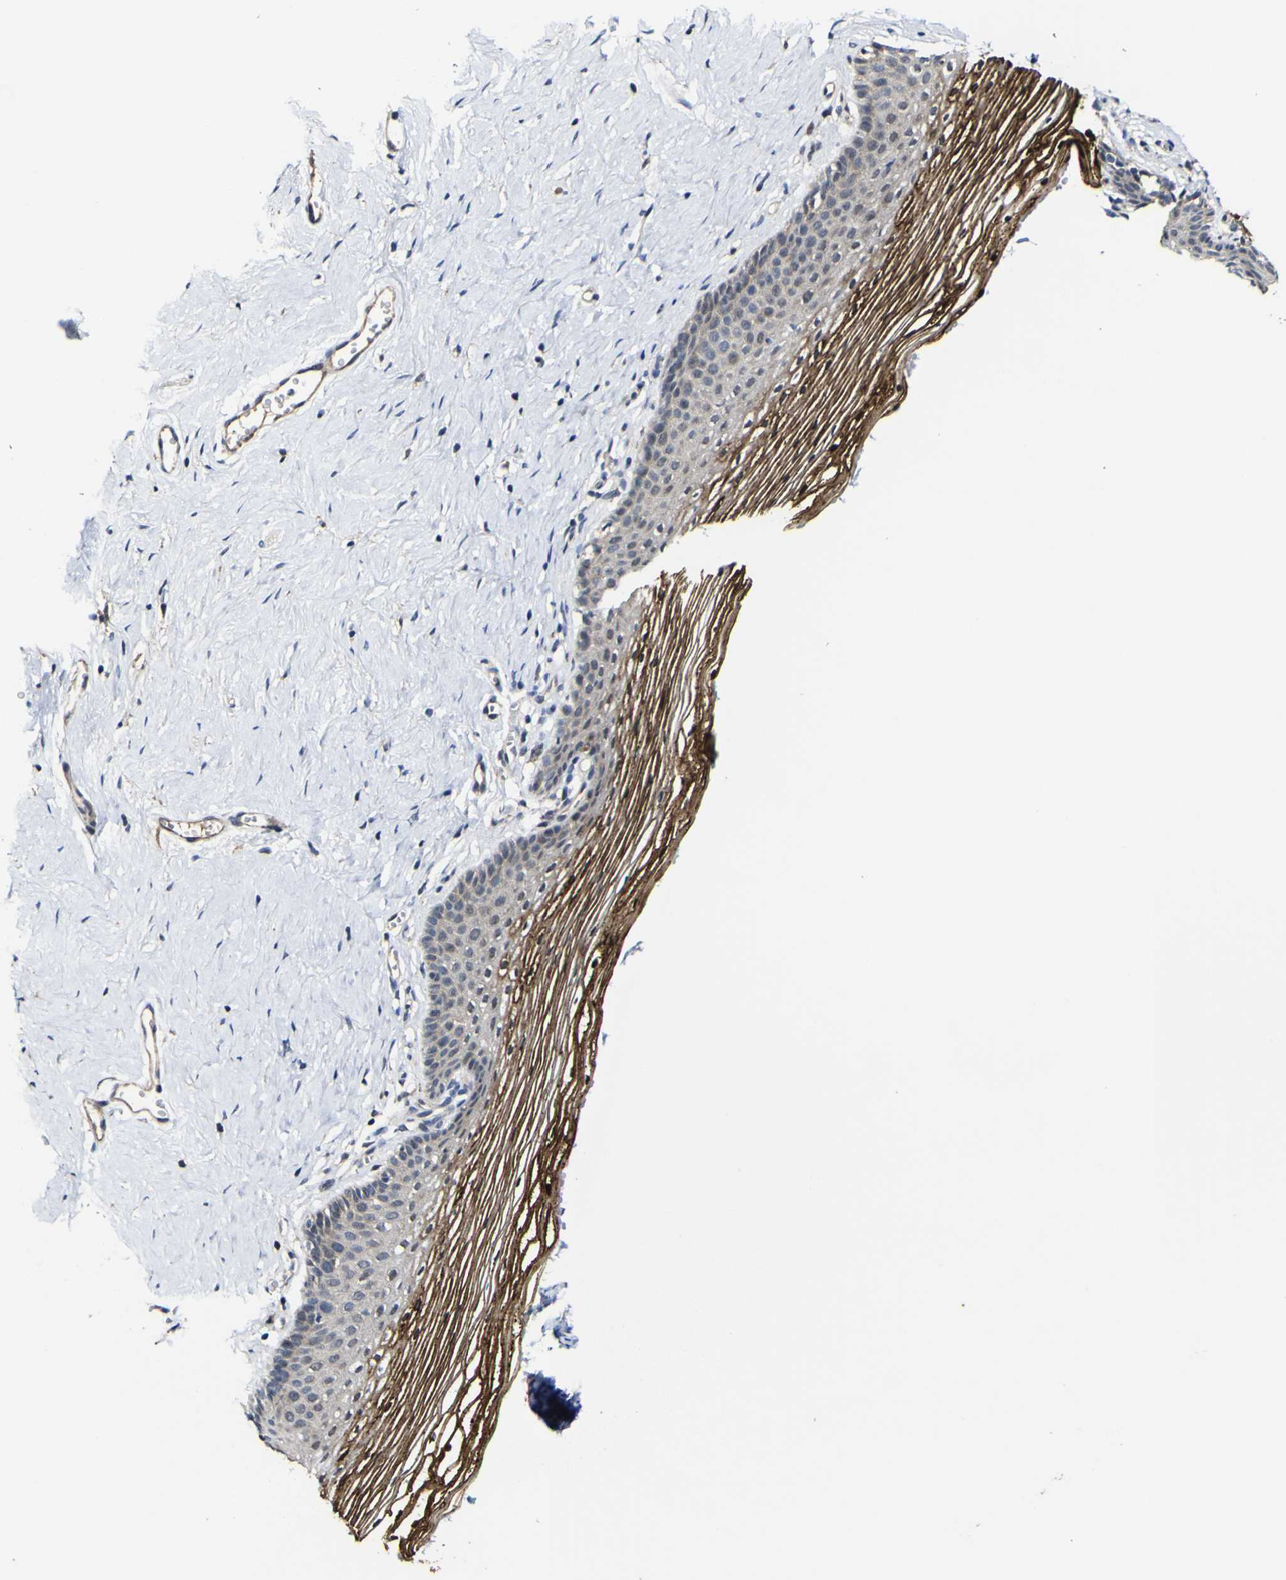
{"staining": {"intensity": "strong", "quantity": "25%-75%", "location": "cytoplasmic/membranous"}, "tissue": "vagina", "cell_type": "Squamous epithelial cells", "image_type": "normal", "snomed": [{"axis": "morphology", "description": "Normal tissue, NOS"}, {"axis": "topography", "description": "Vagina"}], "caption": "Strong cytoplasmic/membranous protein positivity is appreciated in about 25%-75% of squamous epithelial cells in vagina.", "gene": "CCL2", "patient": {"sex": "female", "age": 32}}